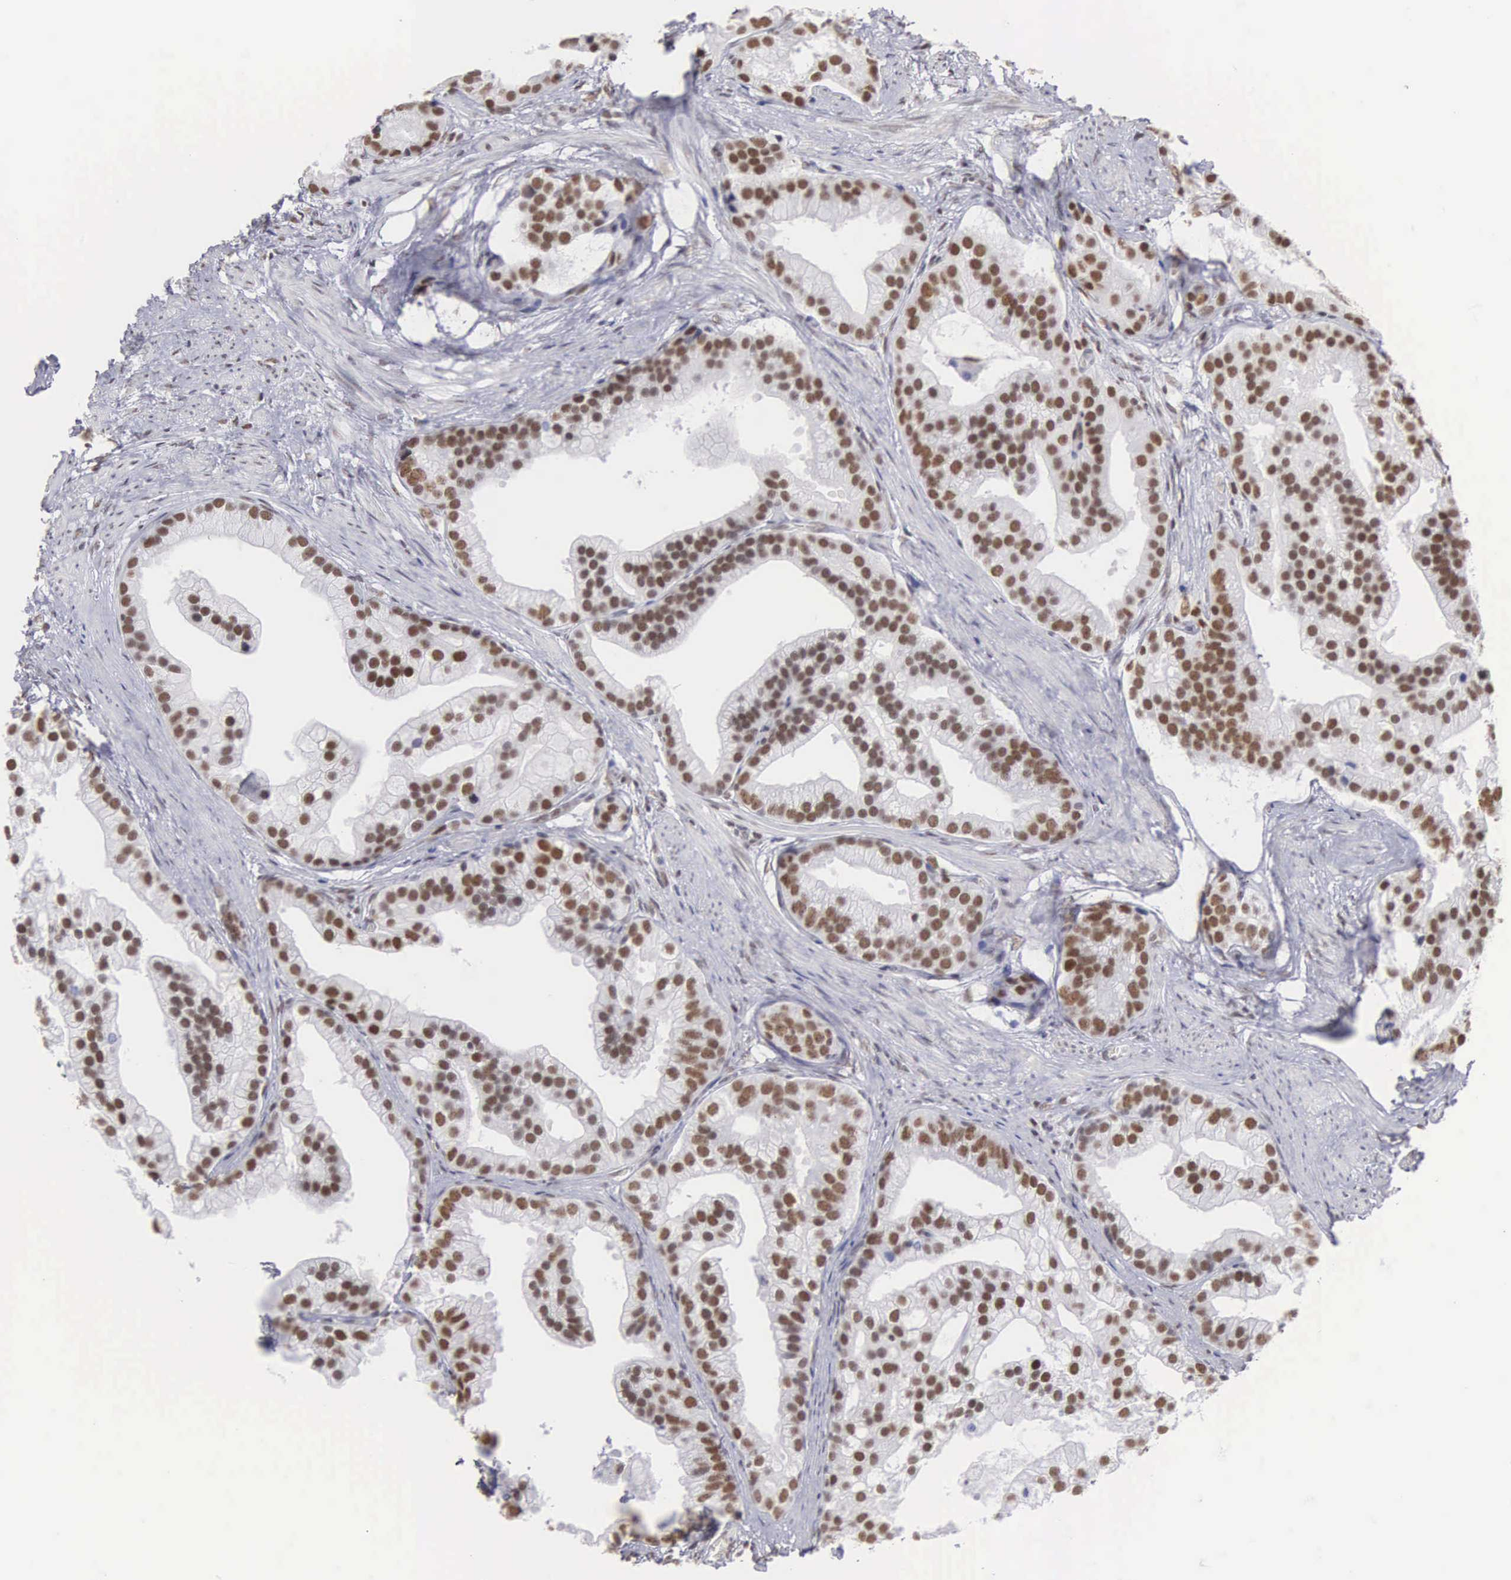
{"staining": {"intensity": "strong", "quantity": ">75%", "location": "nuclear"}, "tissue": "prostate cancer", "cell_type": "Tumor cells", "image_type": "cancer", "snomed": [{"axis": "morphology", "description": "Adenocarcinoma, Medium grade"}, {"axis": "topography", "description": "Prostate"}], "caption": "Brown immunohistochemical staining in human prostate cancer (medium-grade adenocarcinoma) displays strong nuclear staining in about >75% of tumor cells.", "gene": "CSTF2", "patient": {"sex": "male", "age": 65}}